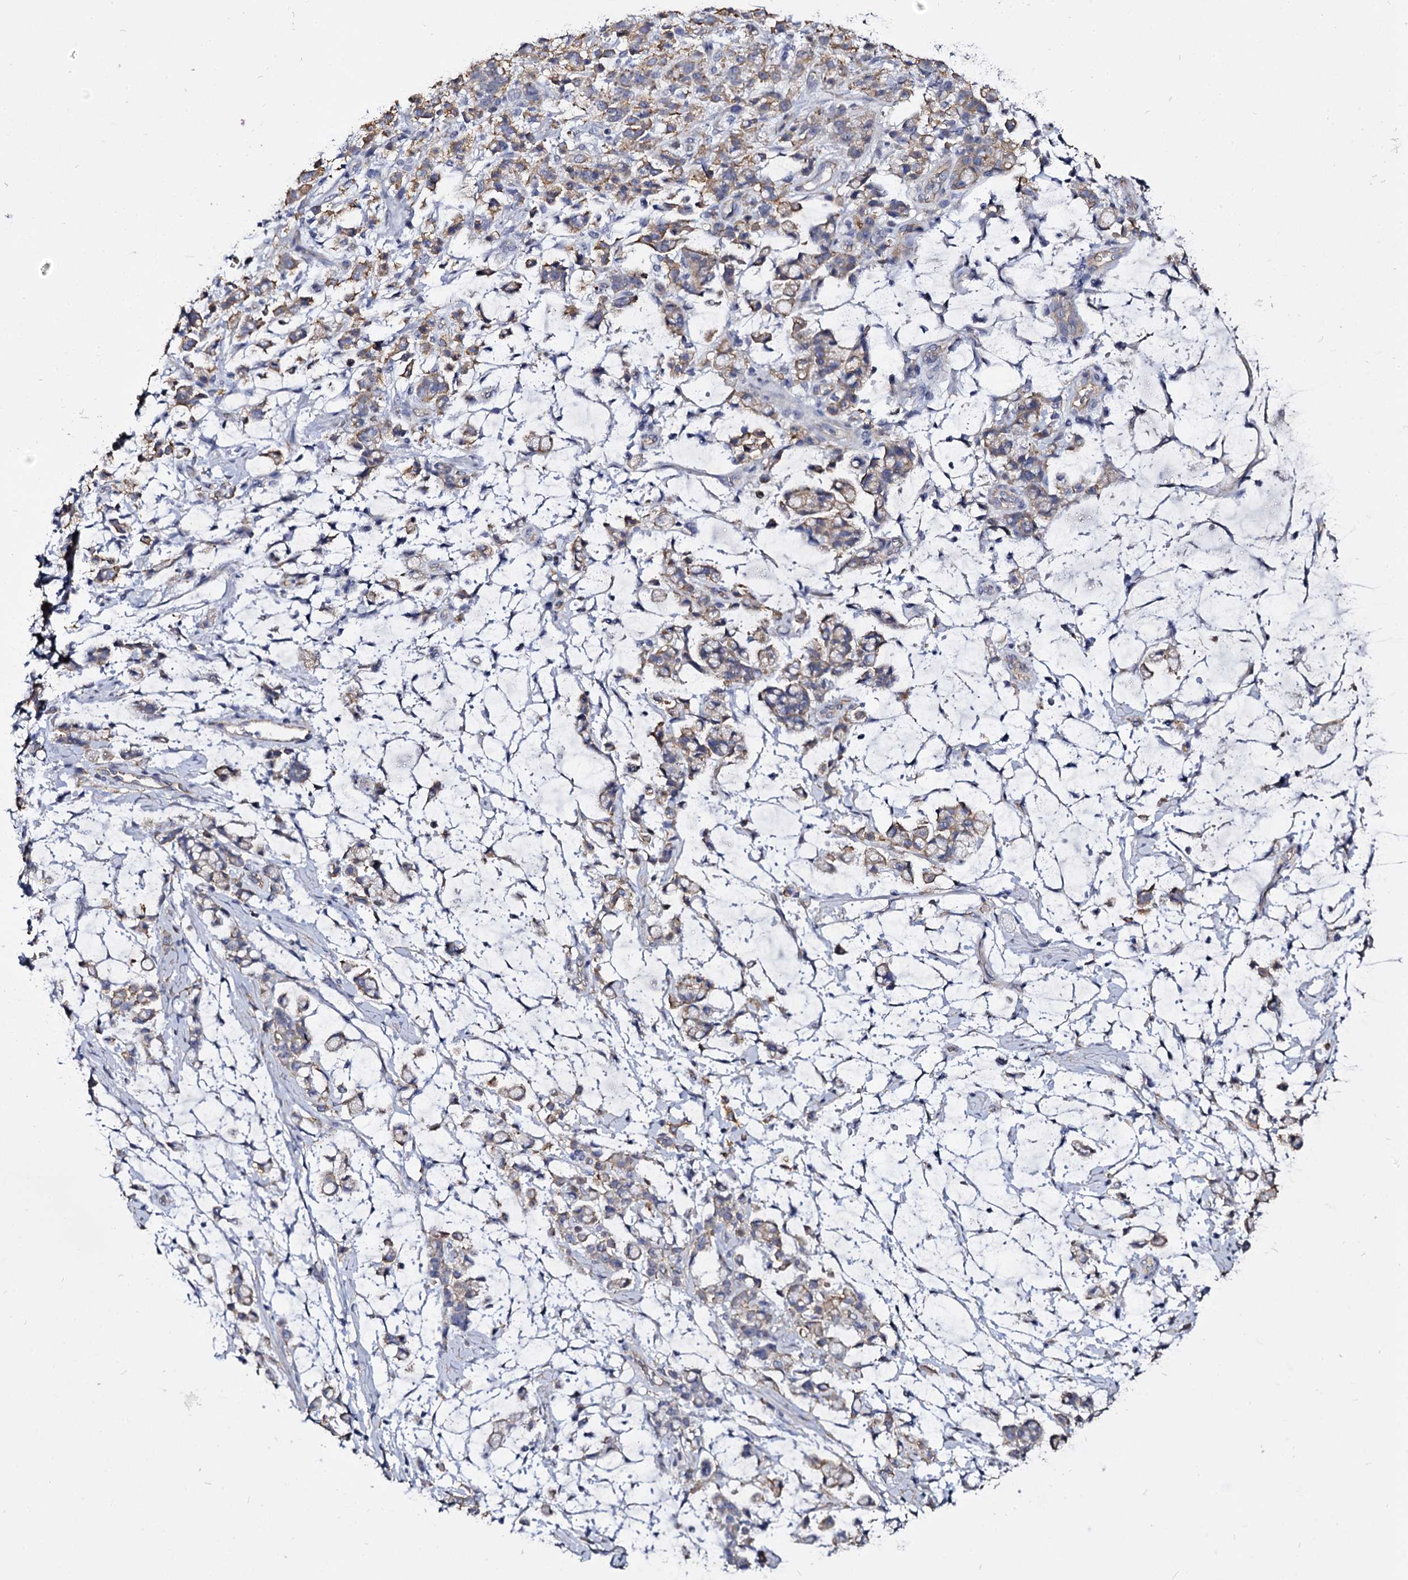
{"staining": {"intensity": "weak", "quantity": "25%-75%", "location": "cytoplasmic/membranous"}, "tissue": "stomach cancer", "cell_type": "Tumor cells", "image_type": "cancer", "snomed": [{"axis": "morphology", "description": "Adenocarcinoma, NOS"}, {"axis": "topography", "description": "Stomach"}], "caption": "A photomicrograph of human stomach cancer (adenocarcinoma) stained for a protein shows weak cytoplasmic/membranous brown staining in tumor cells.", "gene": "CBFB", "patient": {"sex": "female", "age": 60}}